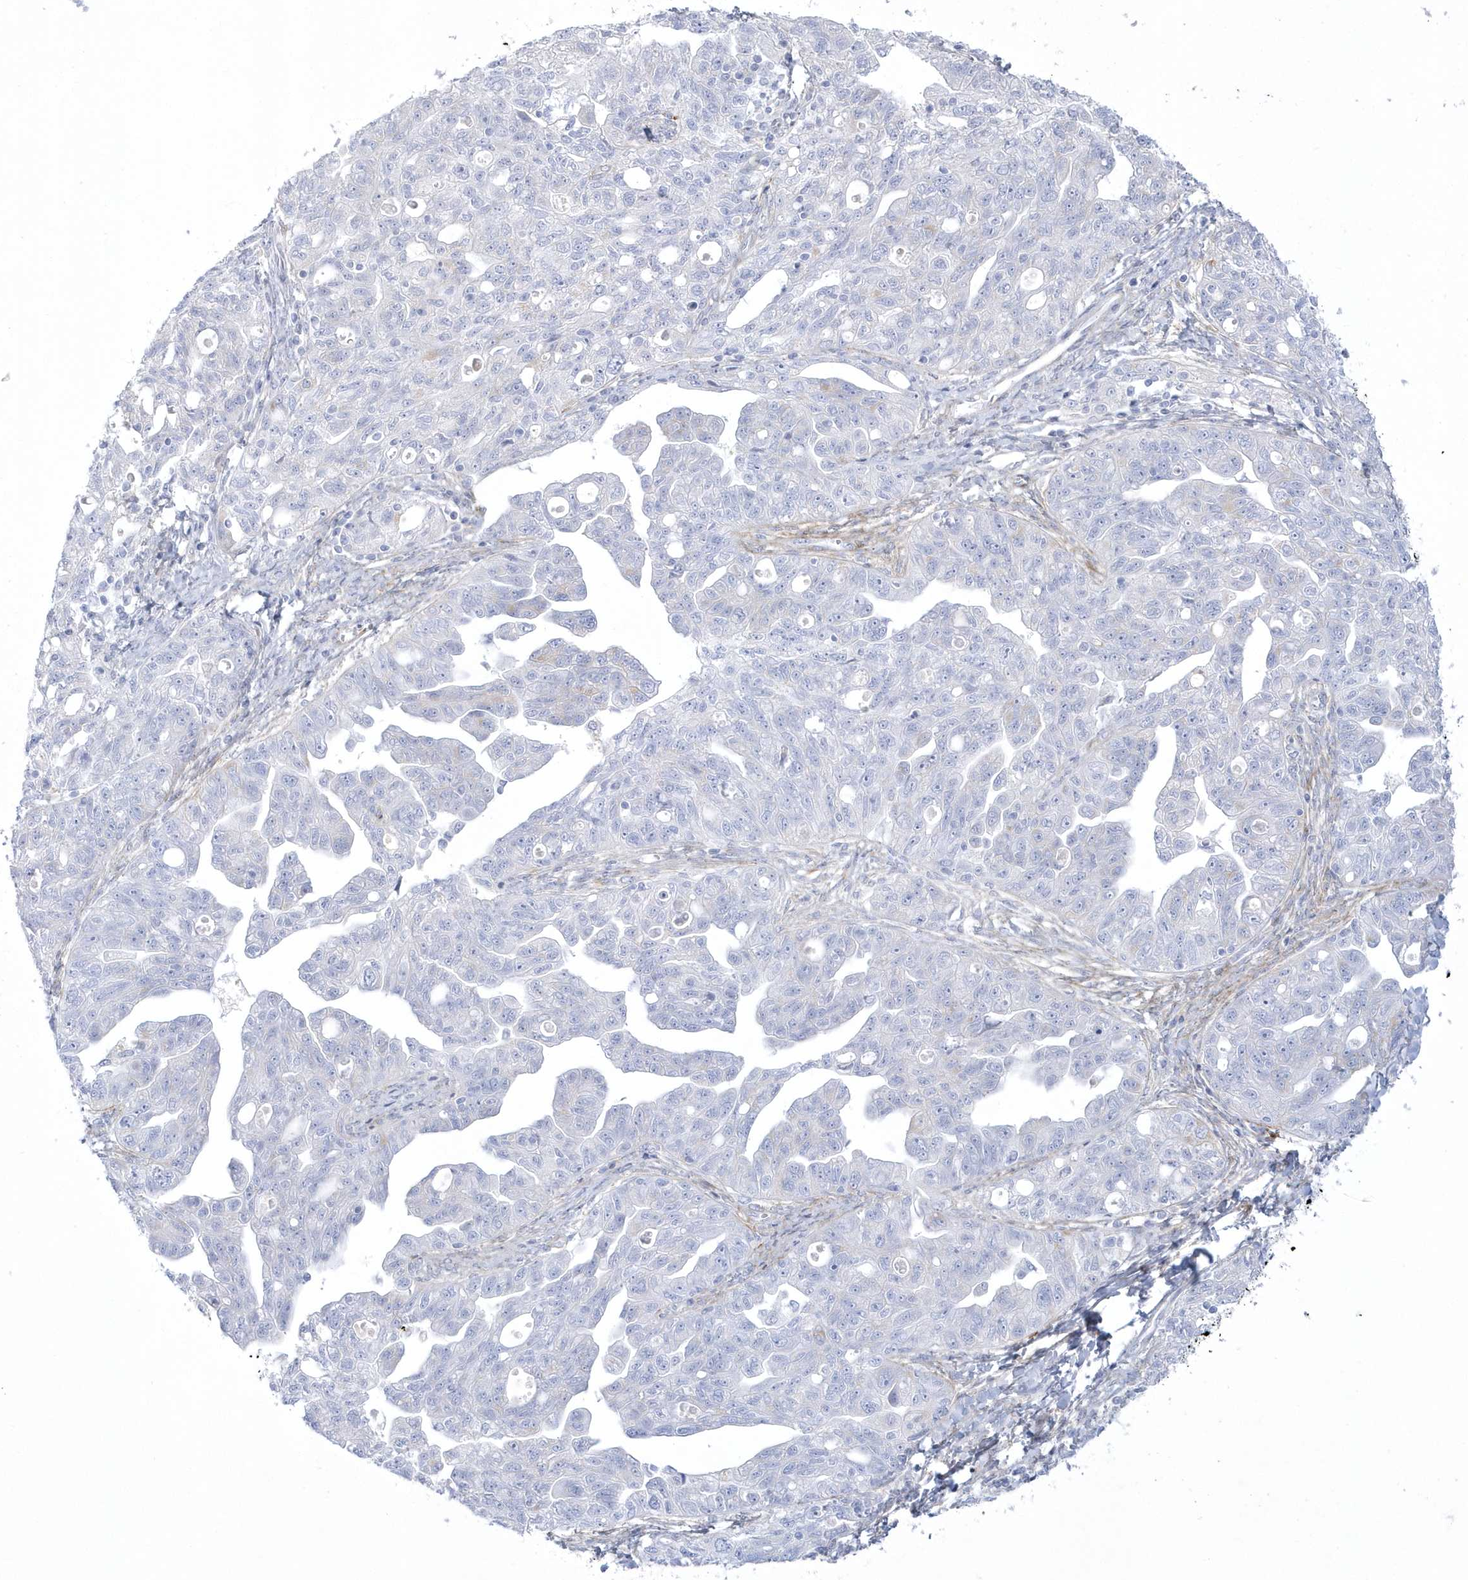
{"staining": {"intensity": "negative", "quantity": "none", "location": "none"}, "tissue": "ovarian cancer", "cell_type": "Tumor cells", "image_type": "cancer", "snomed": [{"axis": "morphology", "description": "Carcinoma, NOS"}, {"axis": "morphology", "description": "Cystadenocarcinoma, serous, NOS"}, {"axis": "topography", "description": "Ovary"}], "caption": "An immunohistochemistry micrograph of ovarian serous cystadenocarcinoma is shown. There is no staining in tumor cells of ovarian serous cystadenocarcinoma.", "gene": "WDR27", "patient": {"sex": "female", "age": 69}}